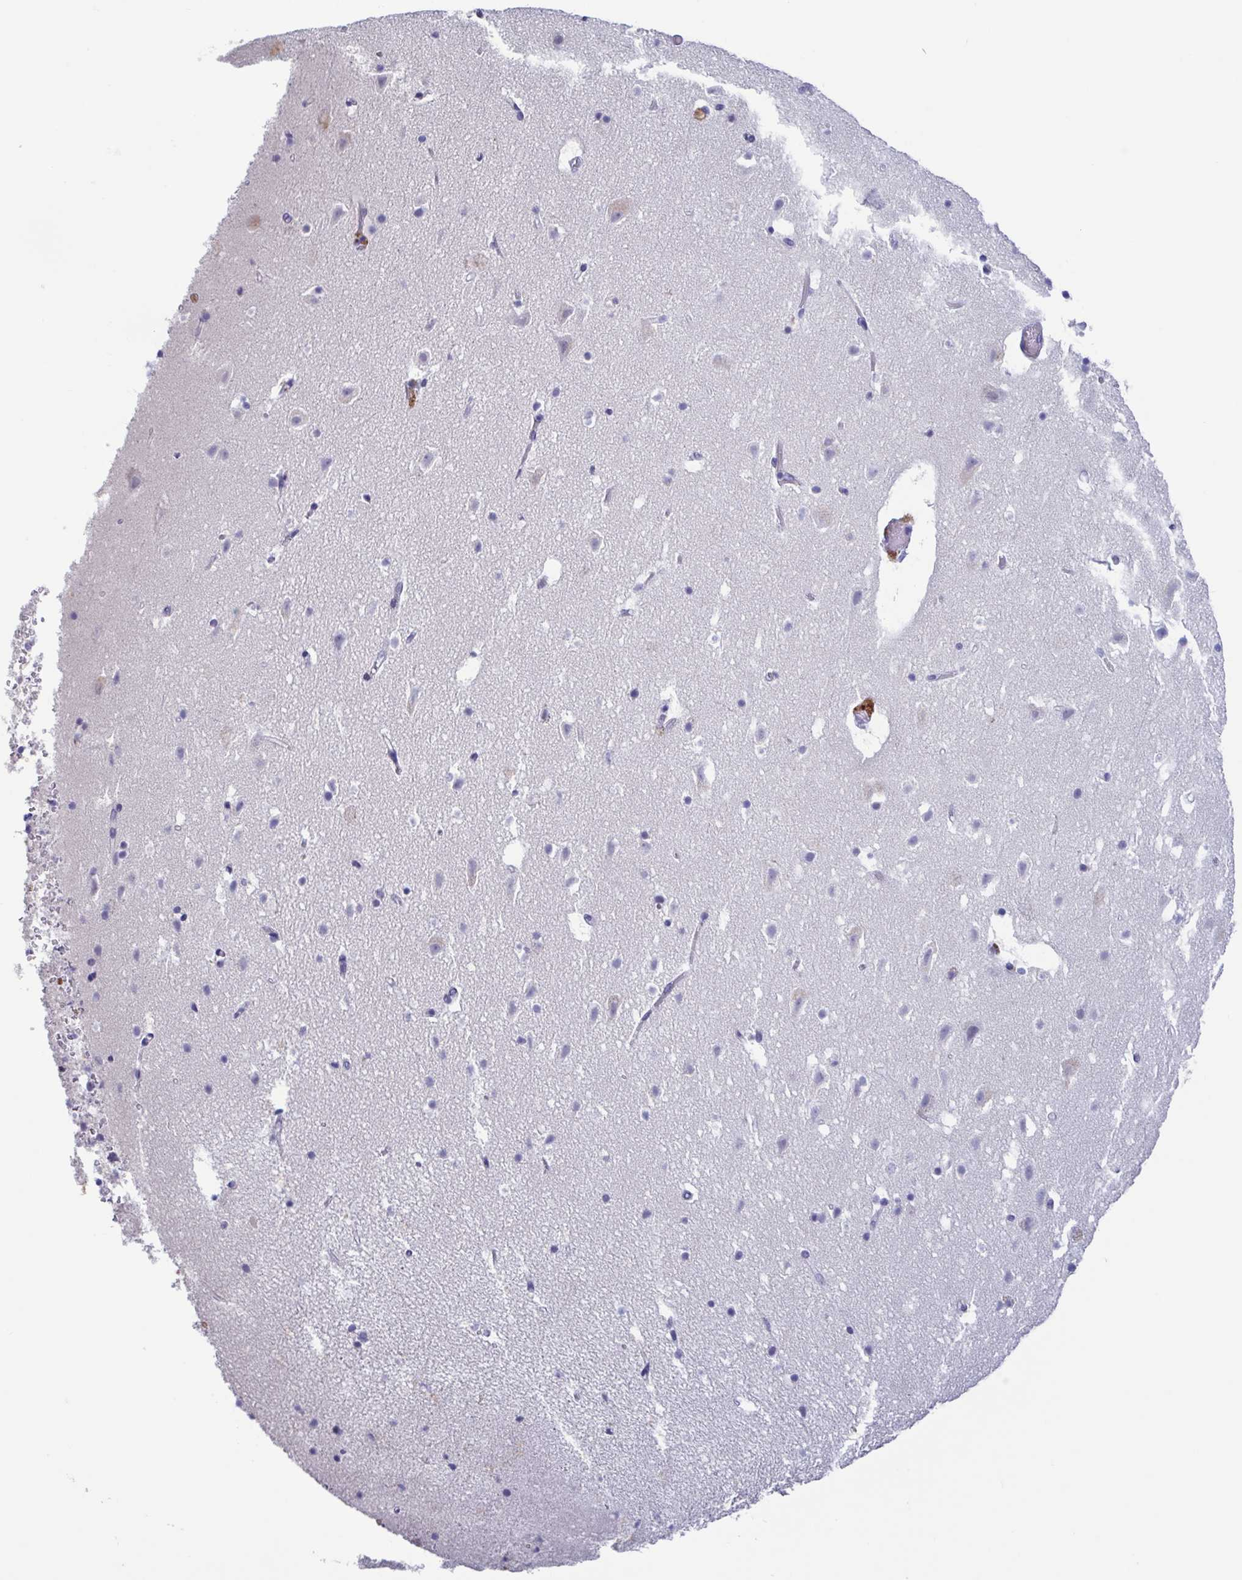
{"staining": {"intensity": "negative", "quantity": "none", "location": "none"}, "tissue": "cerebral cortex", "cell_type": "Endothelial cells", "image_type": "normal", "snomed": [{"axis": "morphology", "description": "Normal tissue, NOS"}, {"axis": "topography", "description": "Cerebral cortex"}], "caption": "Immunohistochemical staining of benign human cerebral cortex demonstrates no significant positivity in endothelial cells. (DAB (3,3'-diaminobenzidine) immunohistochemistry, high magnification).", "gene": "PERM1", "patient": {"sex": "female", "age": 42}}